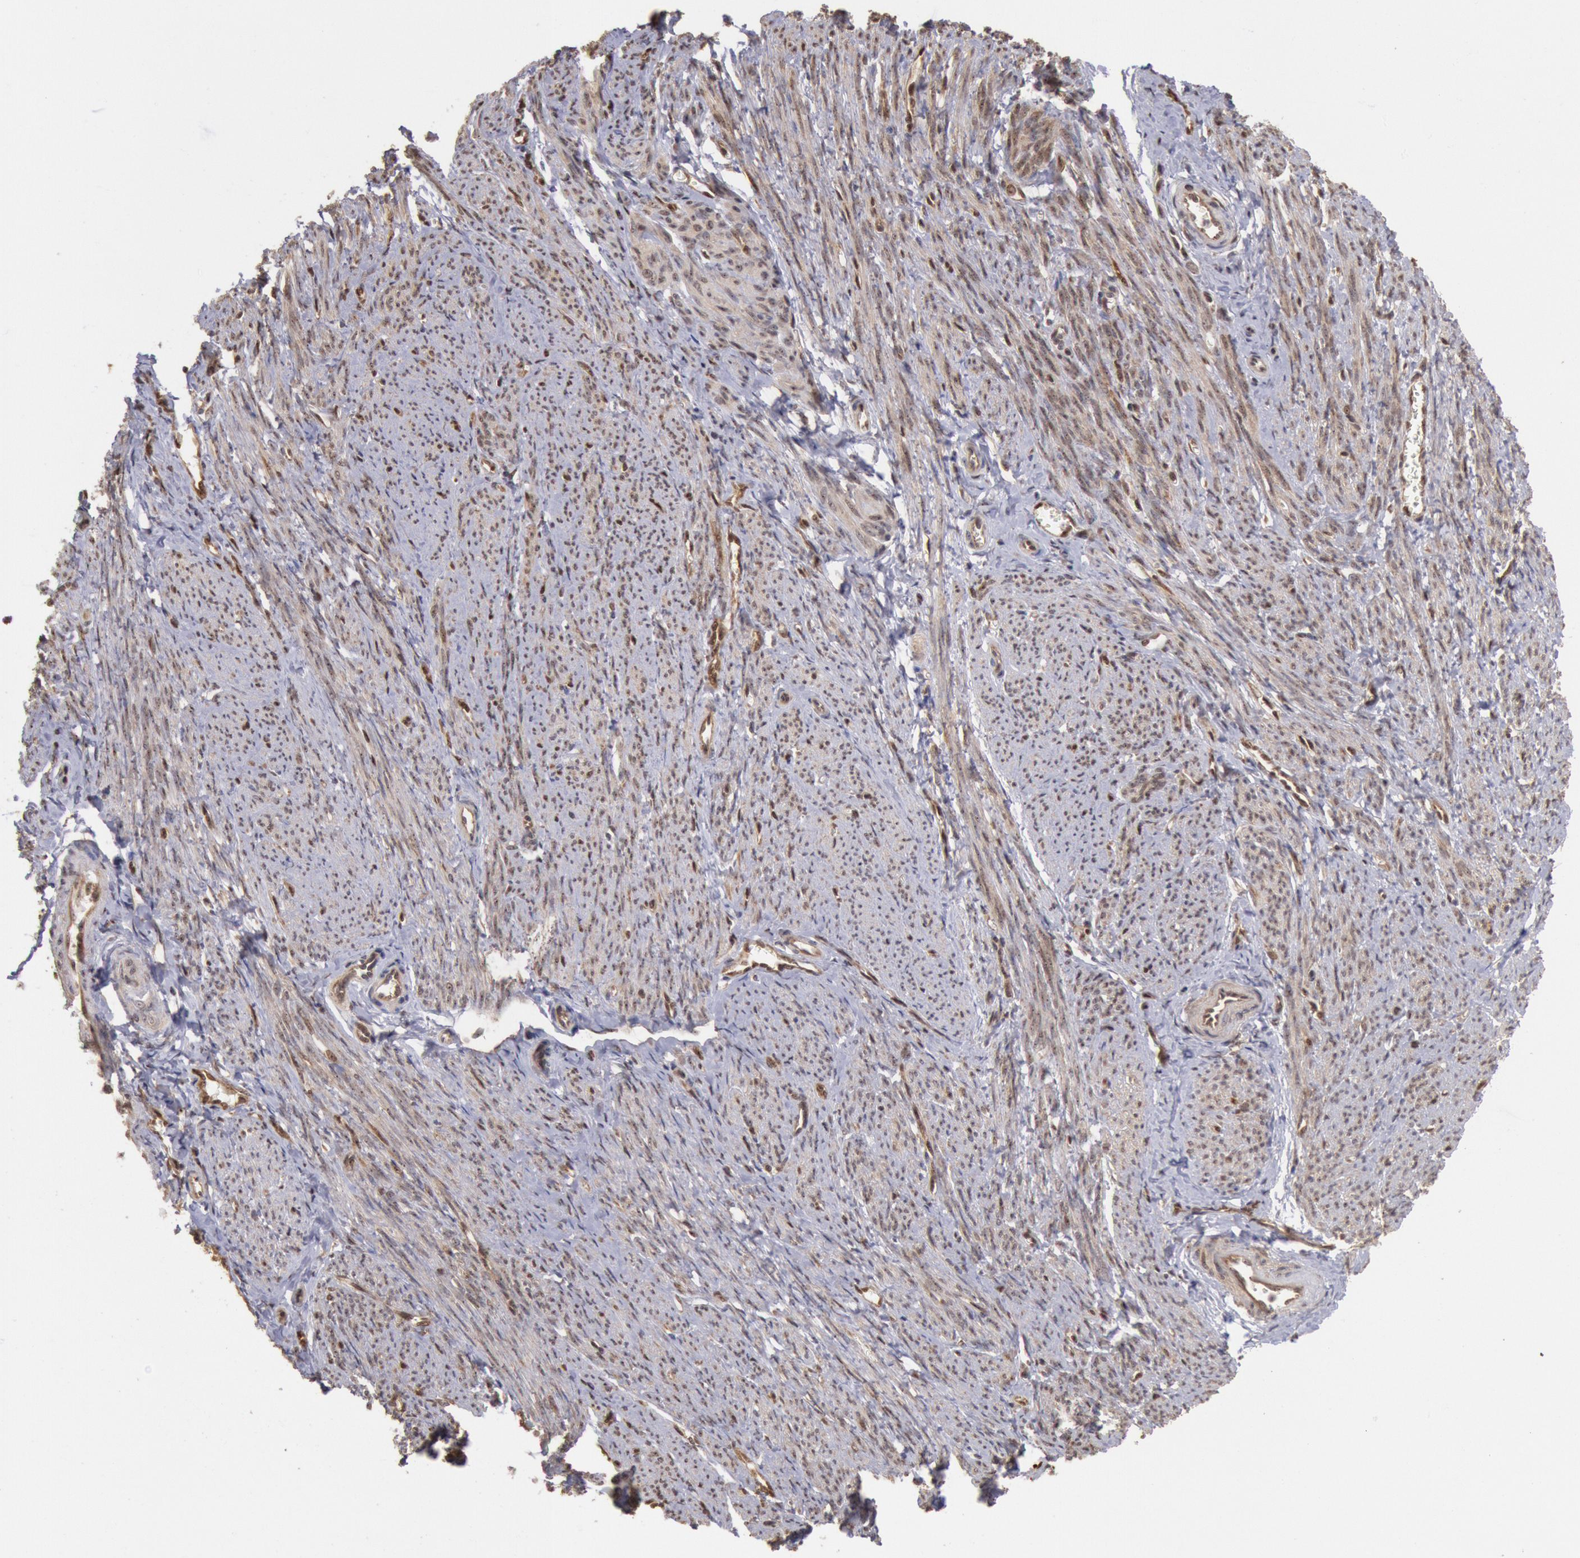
{"staining": {"intensity": "weak", "quantity": "25%-75%", "location": "cytoplasmic/membranous,nuclear"}, "tissue": "smooth muscle", "cell_type": "Smooth muscle cells", "image_type": "normal", "snomed": [{"axis": "morphology", "description": "Normal tissue, NOS"}, {"axis": "topography", "description": "Smooth muscle"}, {"axis": "topography", "description": "Cervix"}], "caption": "Immunohistochemistry (IHC) staining of normal smooth muscle, which exhibits low levels of weak cytoplasmic/membranous,nuclear staining in about 25%-75% of smooth muscle cells indicating weak cytoplasmic/membranous,nuclear protein staining. The staining was performed using DAB (3,3'-diaminobenzidine) (brown) for protein detection and nuclei were counterstained in hematoxylin (blue).", "gene": "STX17", "patient": {"sex": "female", "age": 70}}